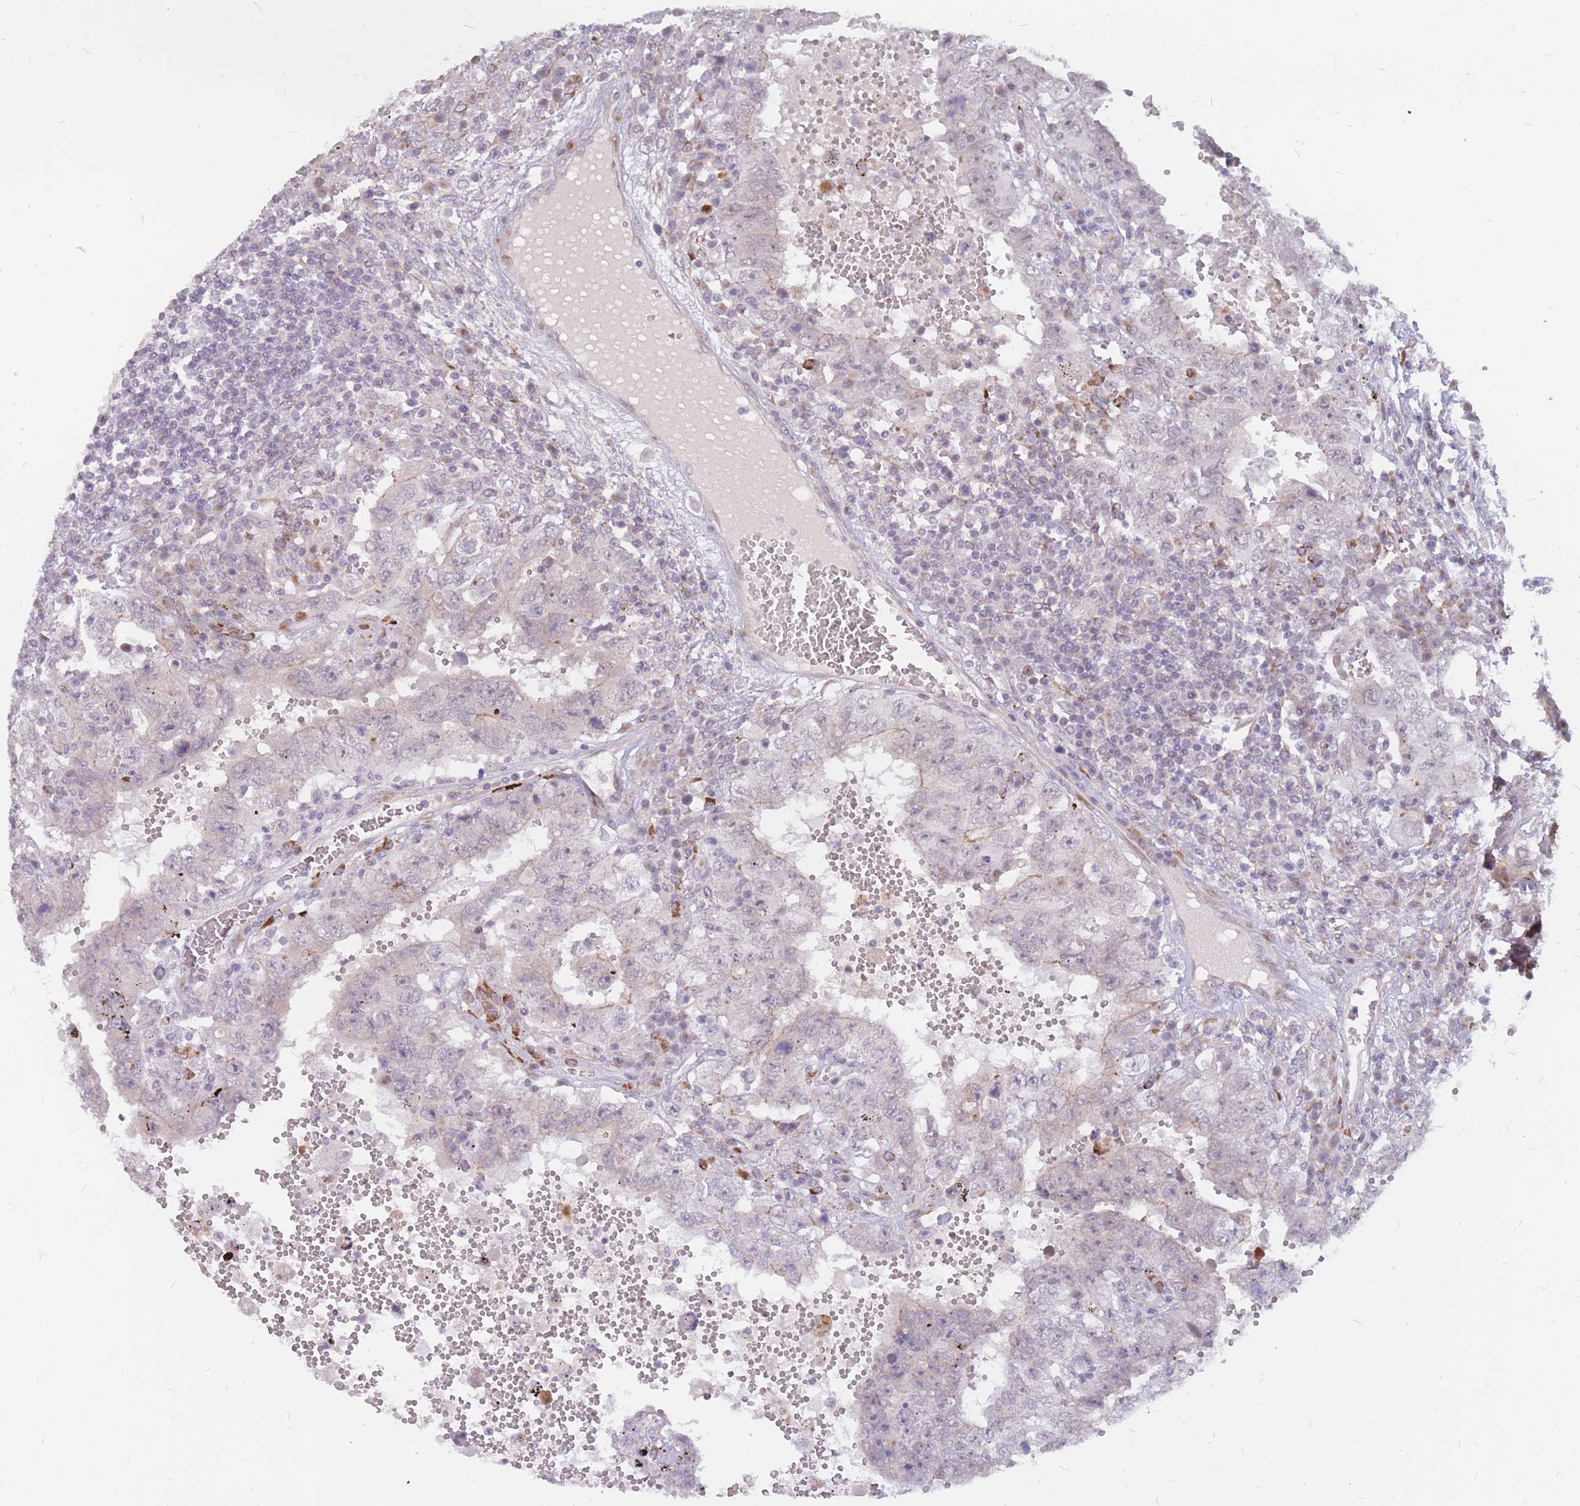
{"staining": {"intensity": "strong", "quantity": "<25%", "location": "cytoplasmic/membranous"}, "tissue": "testis cancer", "cell_type": "Tumor cells", "image_type": "cancer", "snomed": [{"axis": "morphology", "description": "Carcinoma, Embryonal, NOS"}, {"axis": "topography", "description": "Testis"}], "caption": "Tumor cells display medium levels of strong cytoplasmic/membranous positivity in about <25% of cells in human testis cancer.", "gene": "ADD2", "patient": {"sex": "male", "age": 26}}